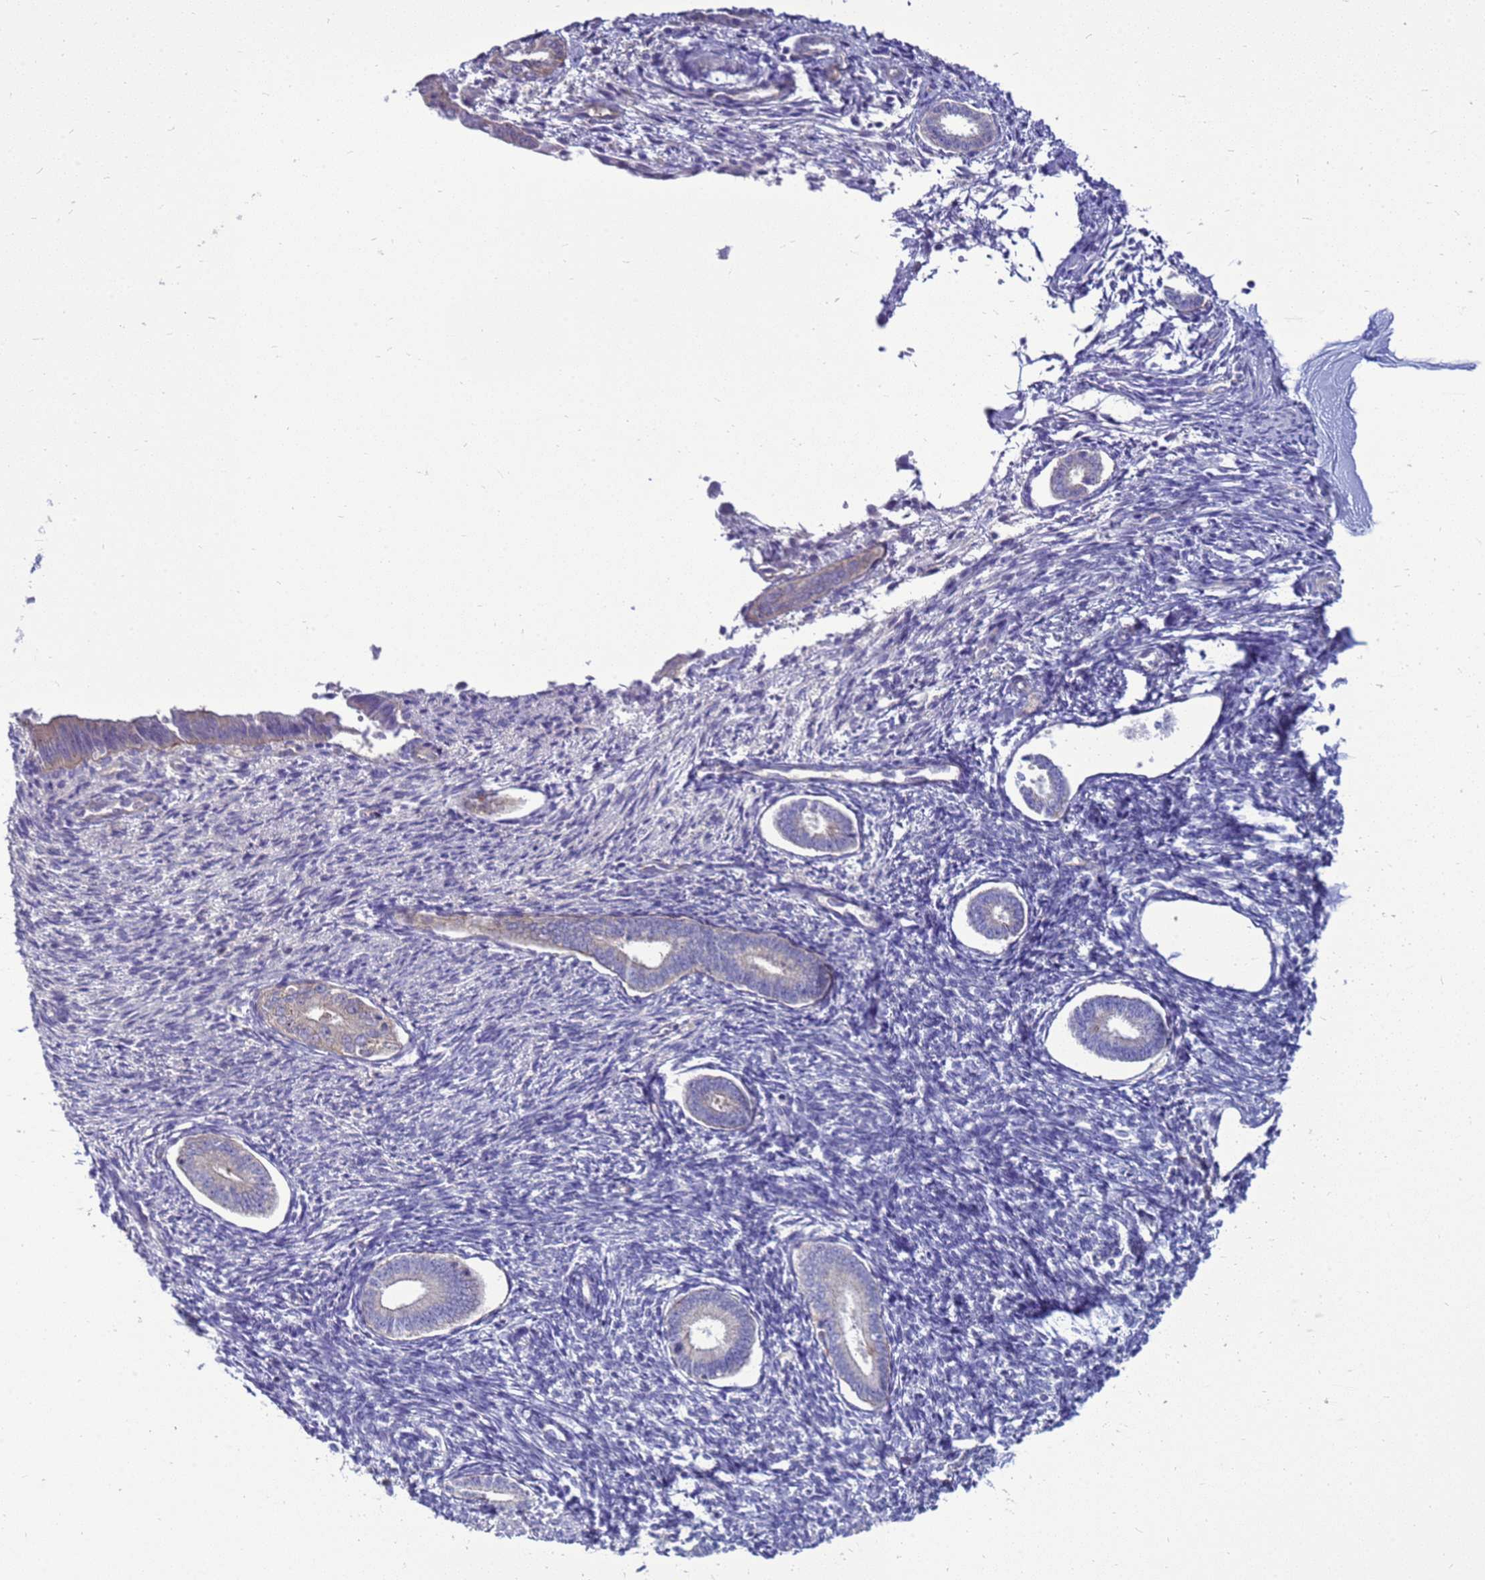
{"staining": {"intensity": "negative", "quantity": "none", "location": "none"}, "tissue": "endometrium", "cell_type": "Cells in endometrial stroma", "image_type": "normal", "snomed": [{"axis": "morphology", "description": "Normal tissue, NOS"}, {"axis": "topography", "description": "Endometrium"}], "caption": "The photomicrograph shows no staining of cells in endometrial stroma in benign endometrium.", "gene": "MON1B", "patient": {"sex": "female", "age": 56}}